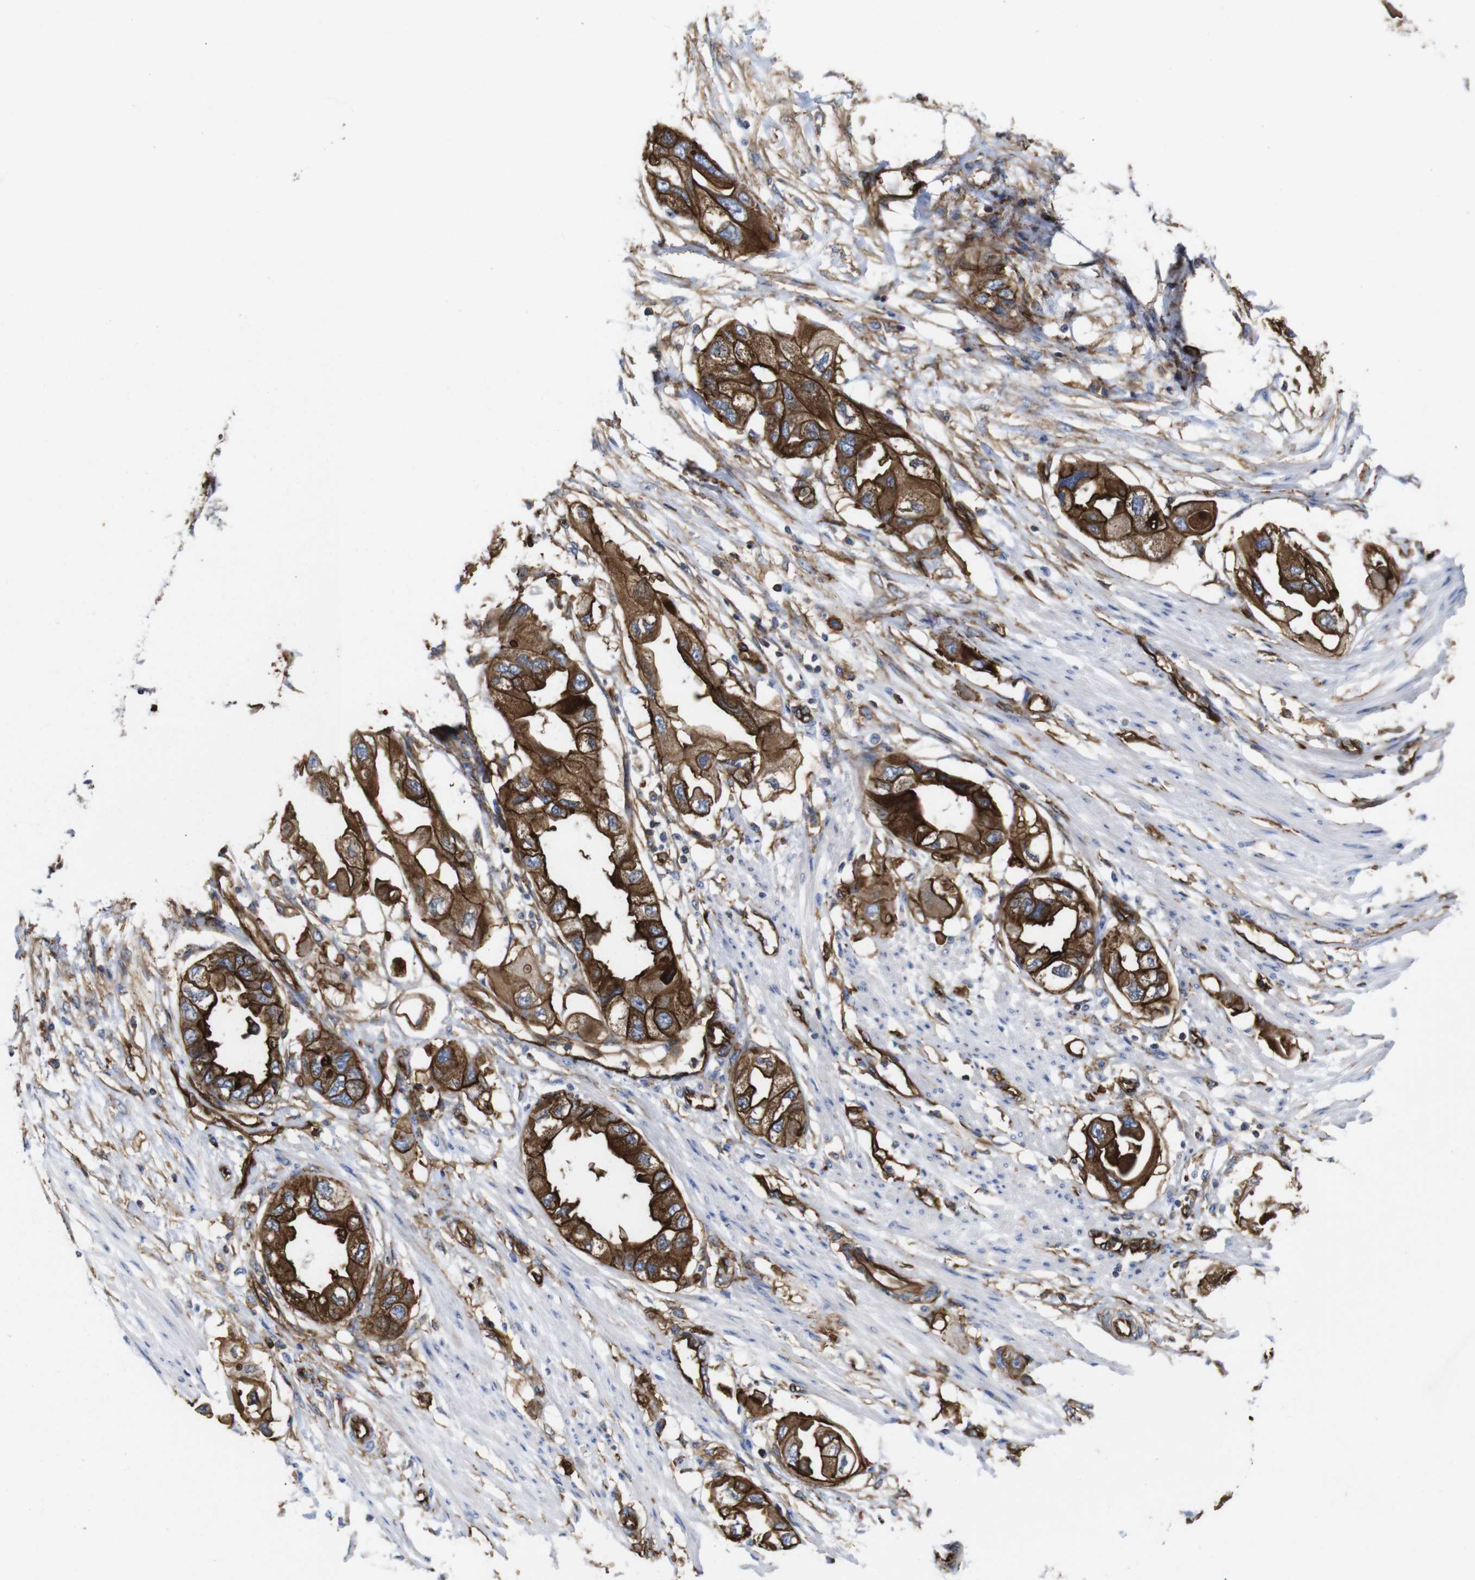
{"staining": {"intensity": "moderate", "quantity": ">75%", "location": "cytoplasmic/membranous"}, "tissue": "endometrial cancer", "cell_type": "Tumor cells", "image_type": "cancer", "snomed": [{"axis": "morphology", "description": "Adenocarcinoma, NOS"}, {"axis": "topography", "description": "Endometrium"}], "caption": "This is a photomicrograph of immunohistochemistry staining of endometrial cancer (adenocarcinoma), which shows moderate staining in the cytoplasmic/membranous of tumor cells.", "gene": "SPTBN1", "patient": {"sex": "female", "age": 67}}